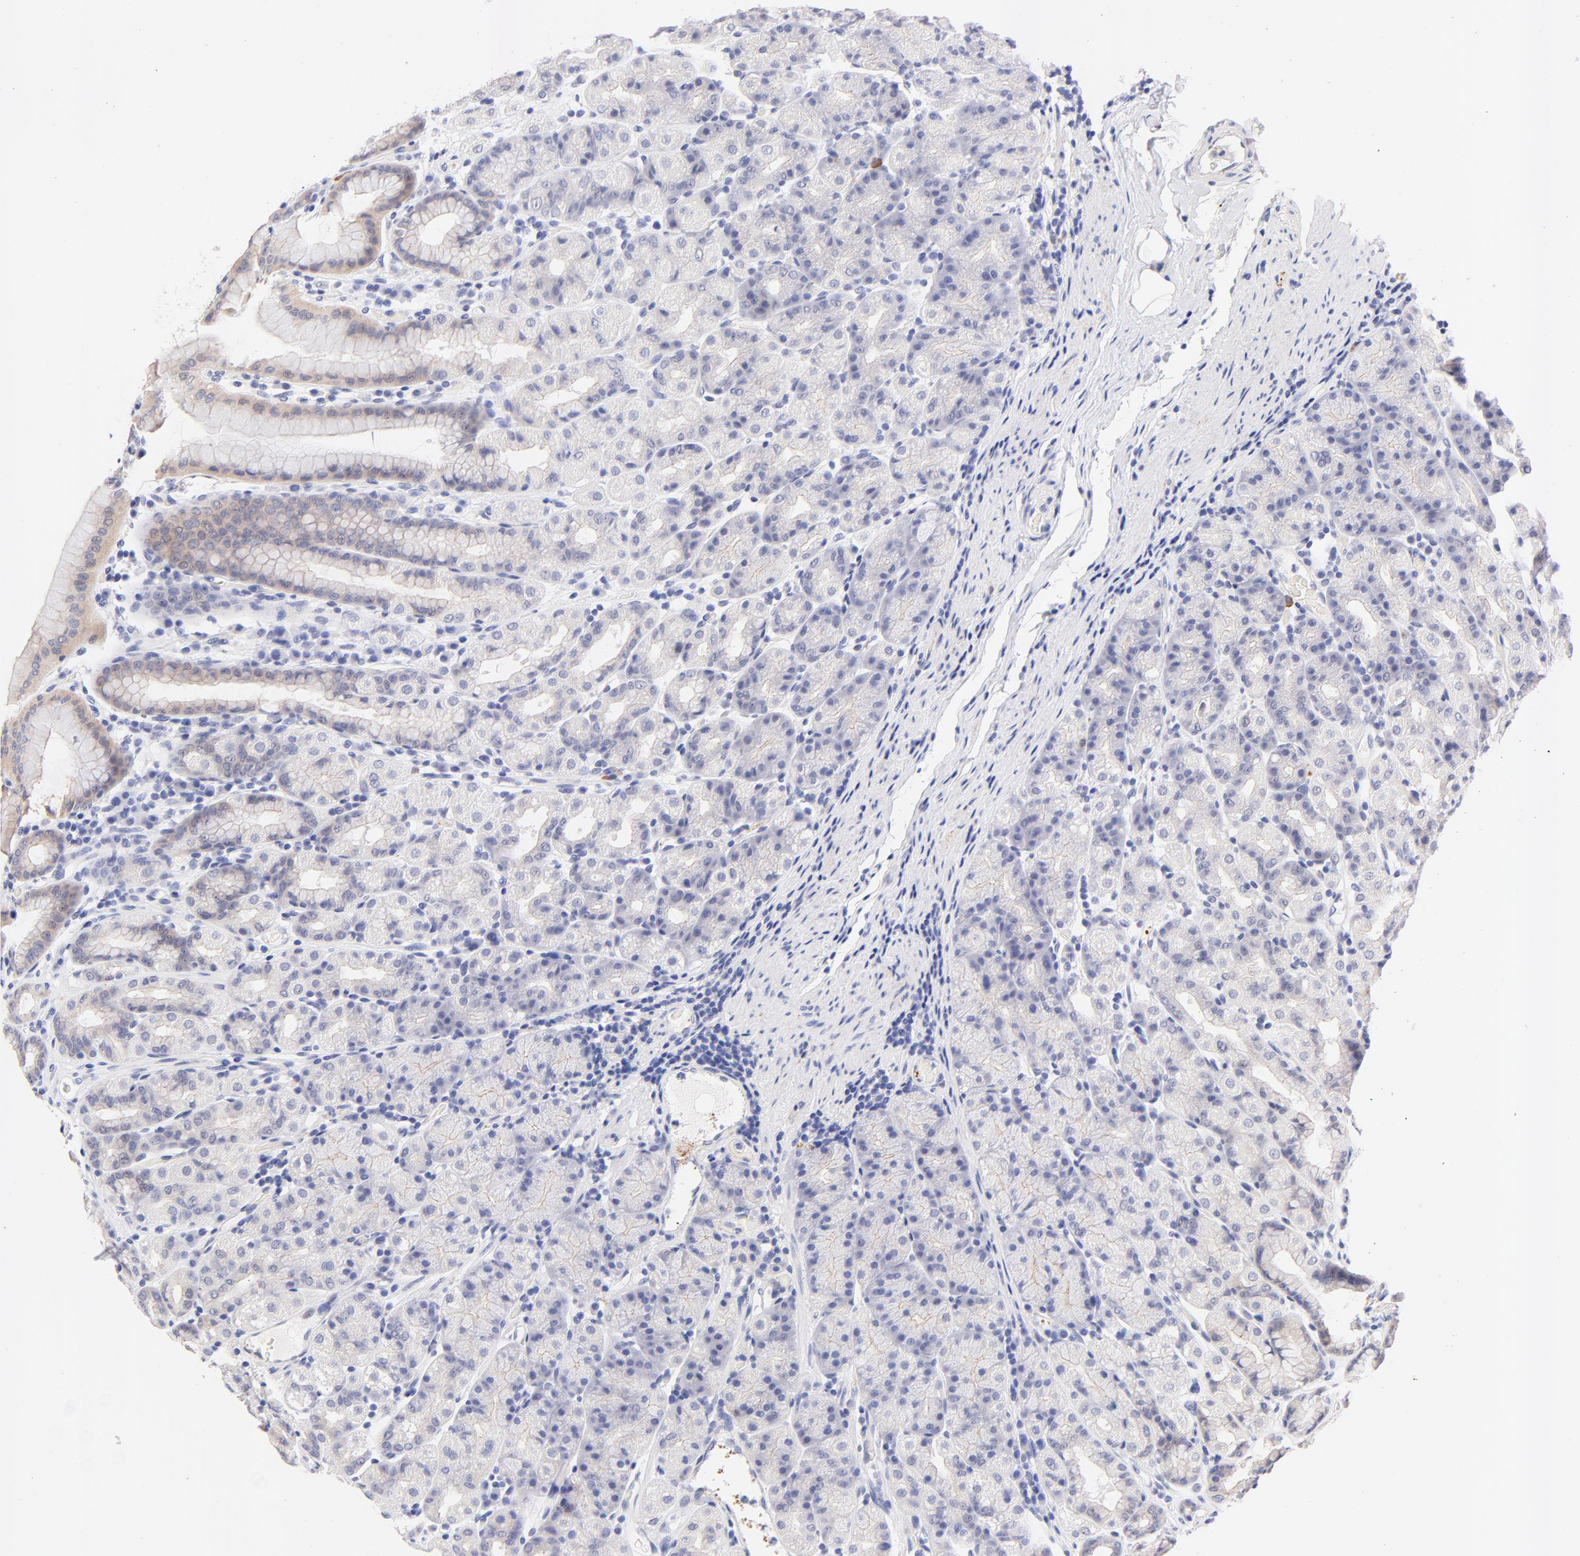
{"staining": {"intensity": "weak", "quantity": "<25%", "location": "cytoplasmic/membranous"}, "tissue": "stomach", "cell_type": "Glandular cells", "image_type": "normal", "snomed": [{"axis": "morphology", "description": "Normal tissue, NOS"}, {"axis": "topography", "description": "Stomach, upper"}], "caption": "Glandular cells show no significant protein positivity in unremarkable stomach. (IHC, brightfield microscopy, high magnification).", "gene": "FAM117B", "patient": {"sex": "male", "age": 68}}